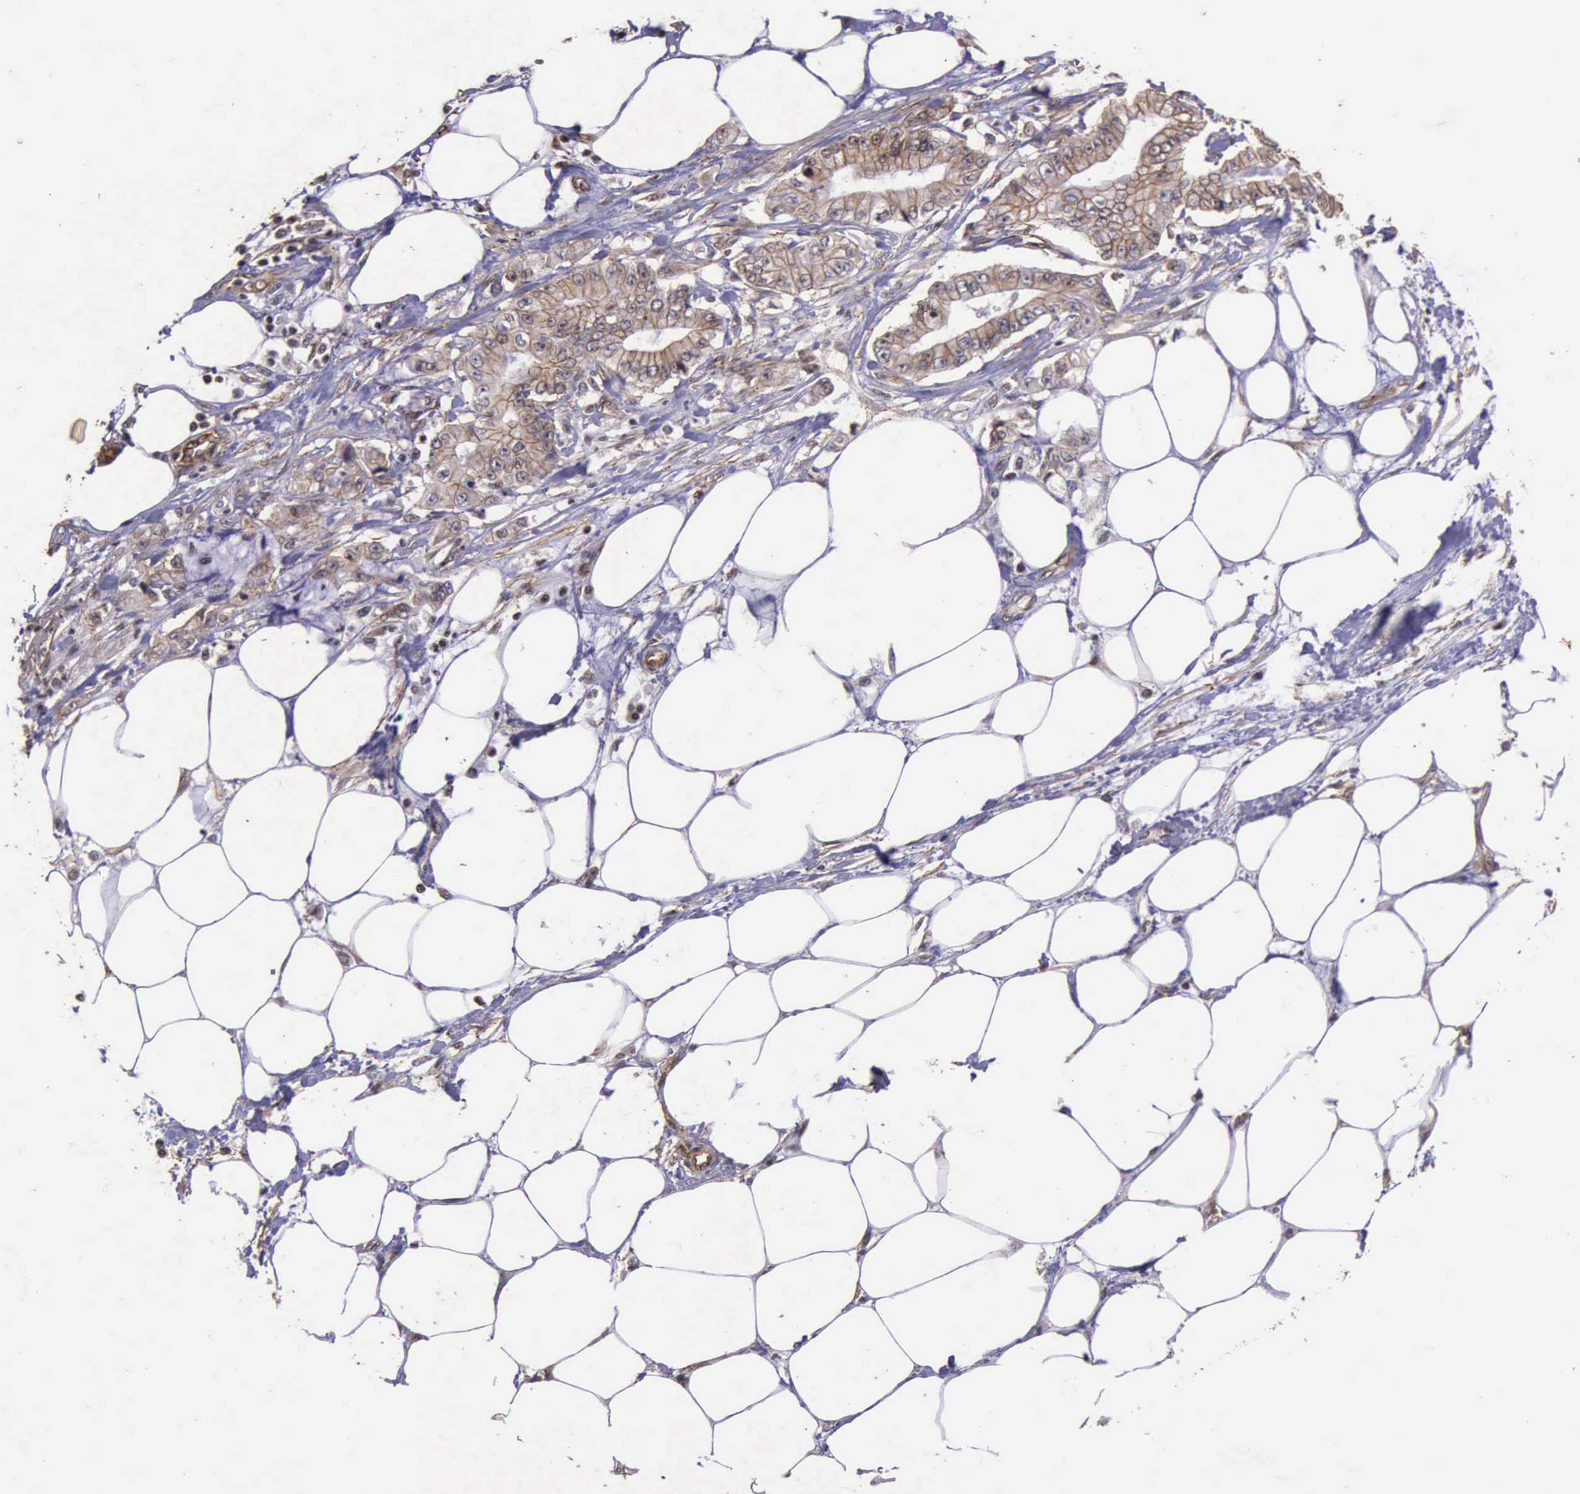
{"staining": {"intensity": "weak", "quantity": ">75%", "location": "cytoplasmic/membranous"}, "tissue": "pancreatic cancer", "cell_type": "Tumor cells", "image_type": "cancer", "snomed": [{"axis": "morphology", "description": "Adenocarcinoma, NOS"}, {"axis": "topography", "description": "Pancreas"}, {"axis": "topography", "description": "Stomach, upper"}], "caption": "Weak cytoplasmic/membranous positivity is seen in approximately >75% of tumor cells in pancreatic cancer.", "gene": "CTNNB1", "patient": {"sex": "male", "age": 77}}